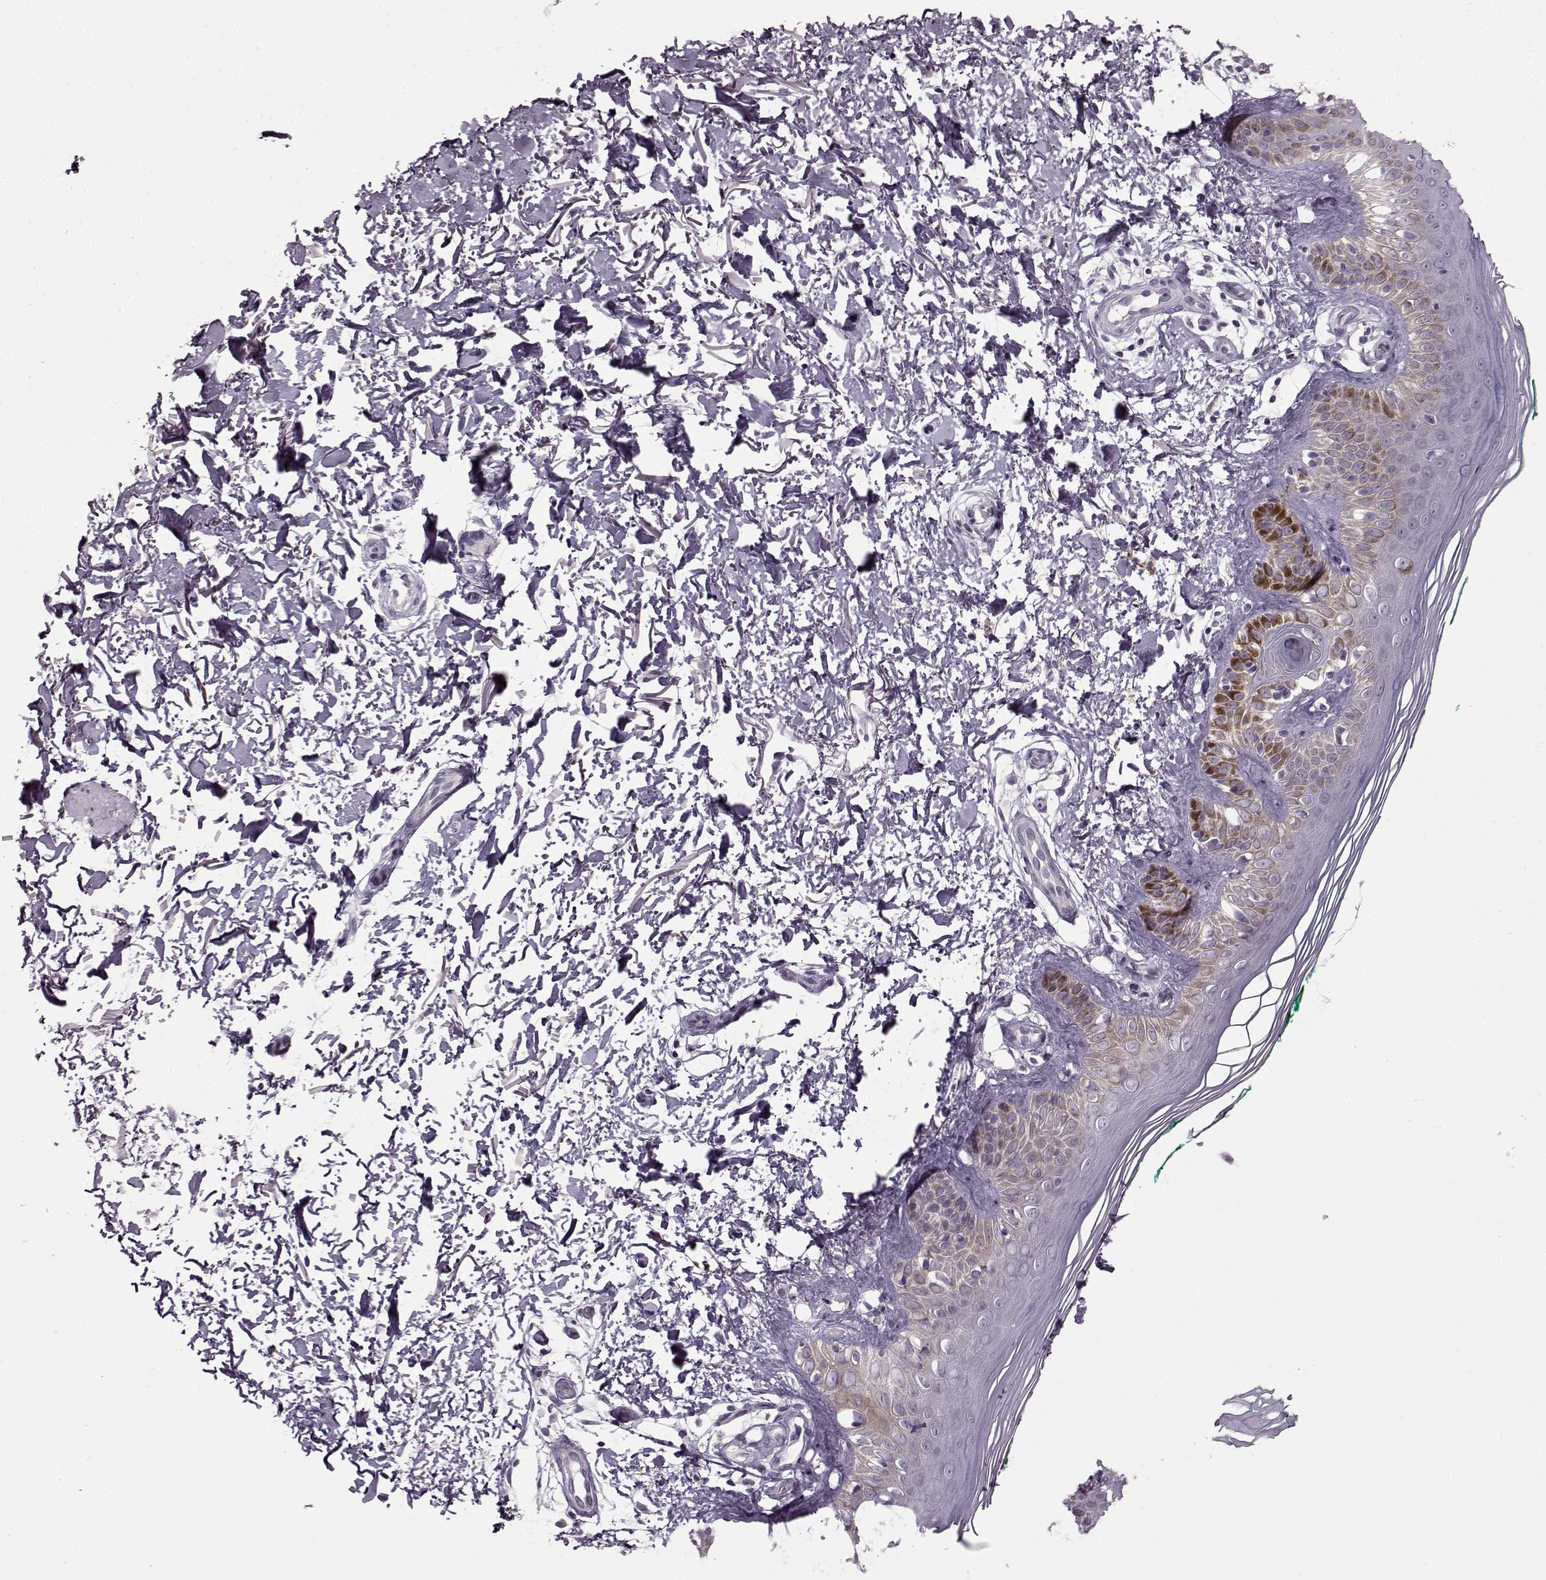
{"staining": {"intensity": "negative", "quantity": "none", "location": "none"}, "tissue": "skin", "cell_type": "Fibroblasts", "image_type": "normal", "snomed": [{"axis": "morphology", "description": "Normal tissue, NOS"}, {"axis": "morphology", "description": "Inflammation, NOS"}, {"axis": "morphology", "description": "Fibrosis, NOS"}, {"axis": "topography", "description": "Skin"}], "caption": "Immunohistochemical staining of benign skin reveals no significant positivity in fibroblasts.", "gene": "RP1L1", "patient": {"sex": "male", "age": 71}}